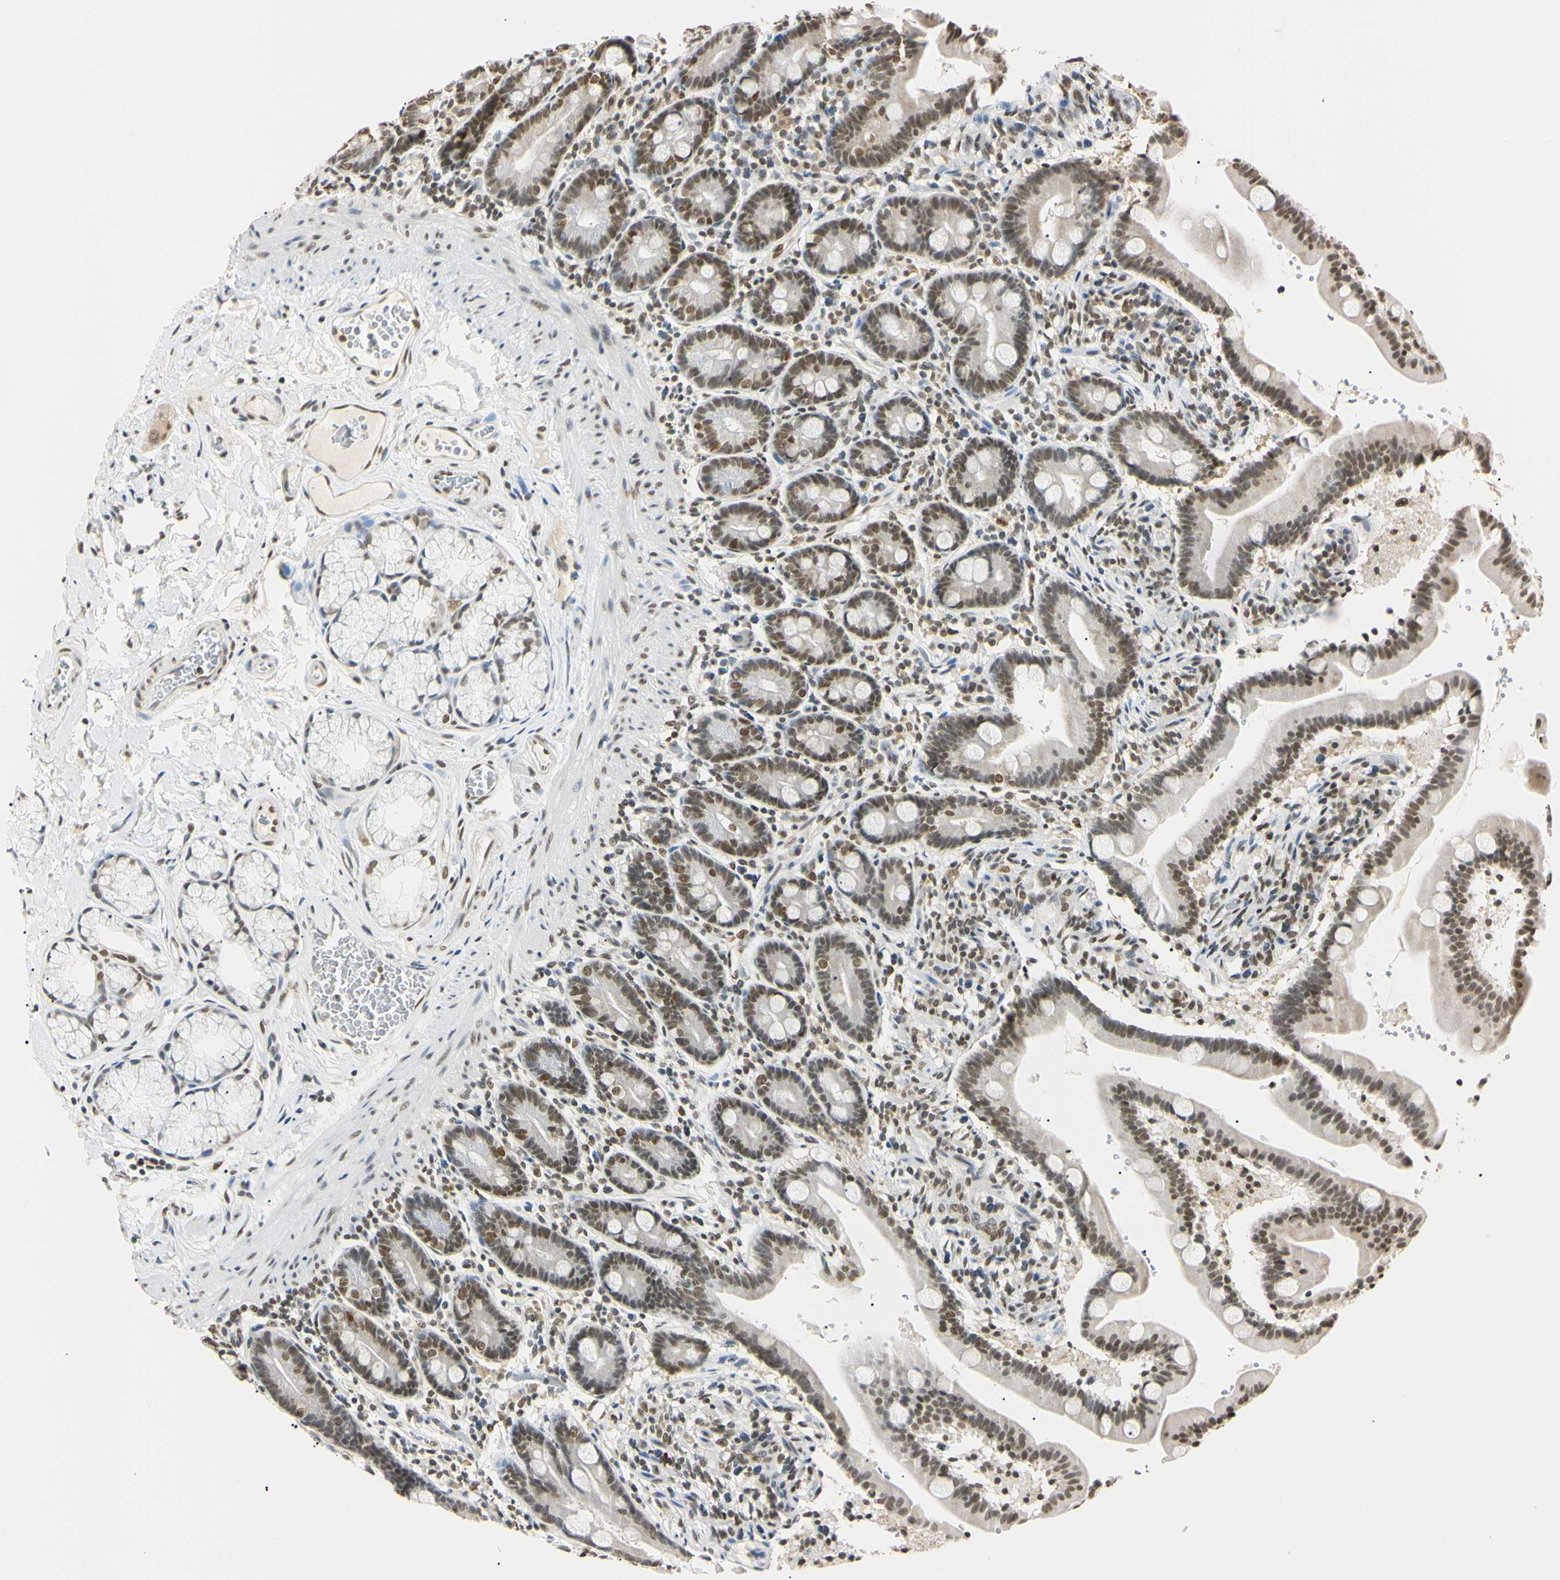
{"staining": {"intensity": "strong", "quantity": ">75%", "location": "nuclear"}, "tissue": "duodenum", "cell_type": "Glandular cells", "image_type": "normal", "snomed": [{"axis": "morphology", "description": "Normal tissue, NOS"}, {"axis": "topography", "description": "Duodenum"}], "caption": "Immunohistochemistry (IHC) of unremarkable duodenum demonstrates high levels of strong nuclear staining in about >75% of glandular cells.", "gene": "SMARCA5", "patient": {"sex": "male", "age": 54}}